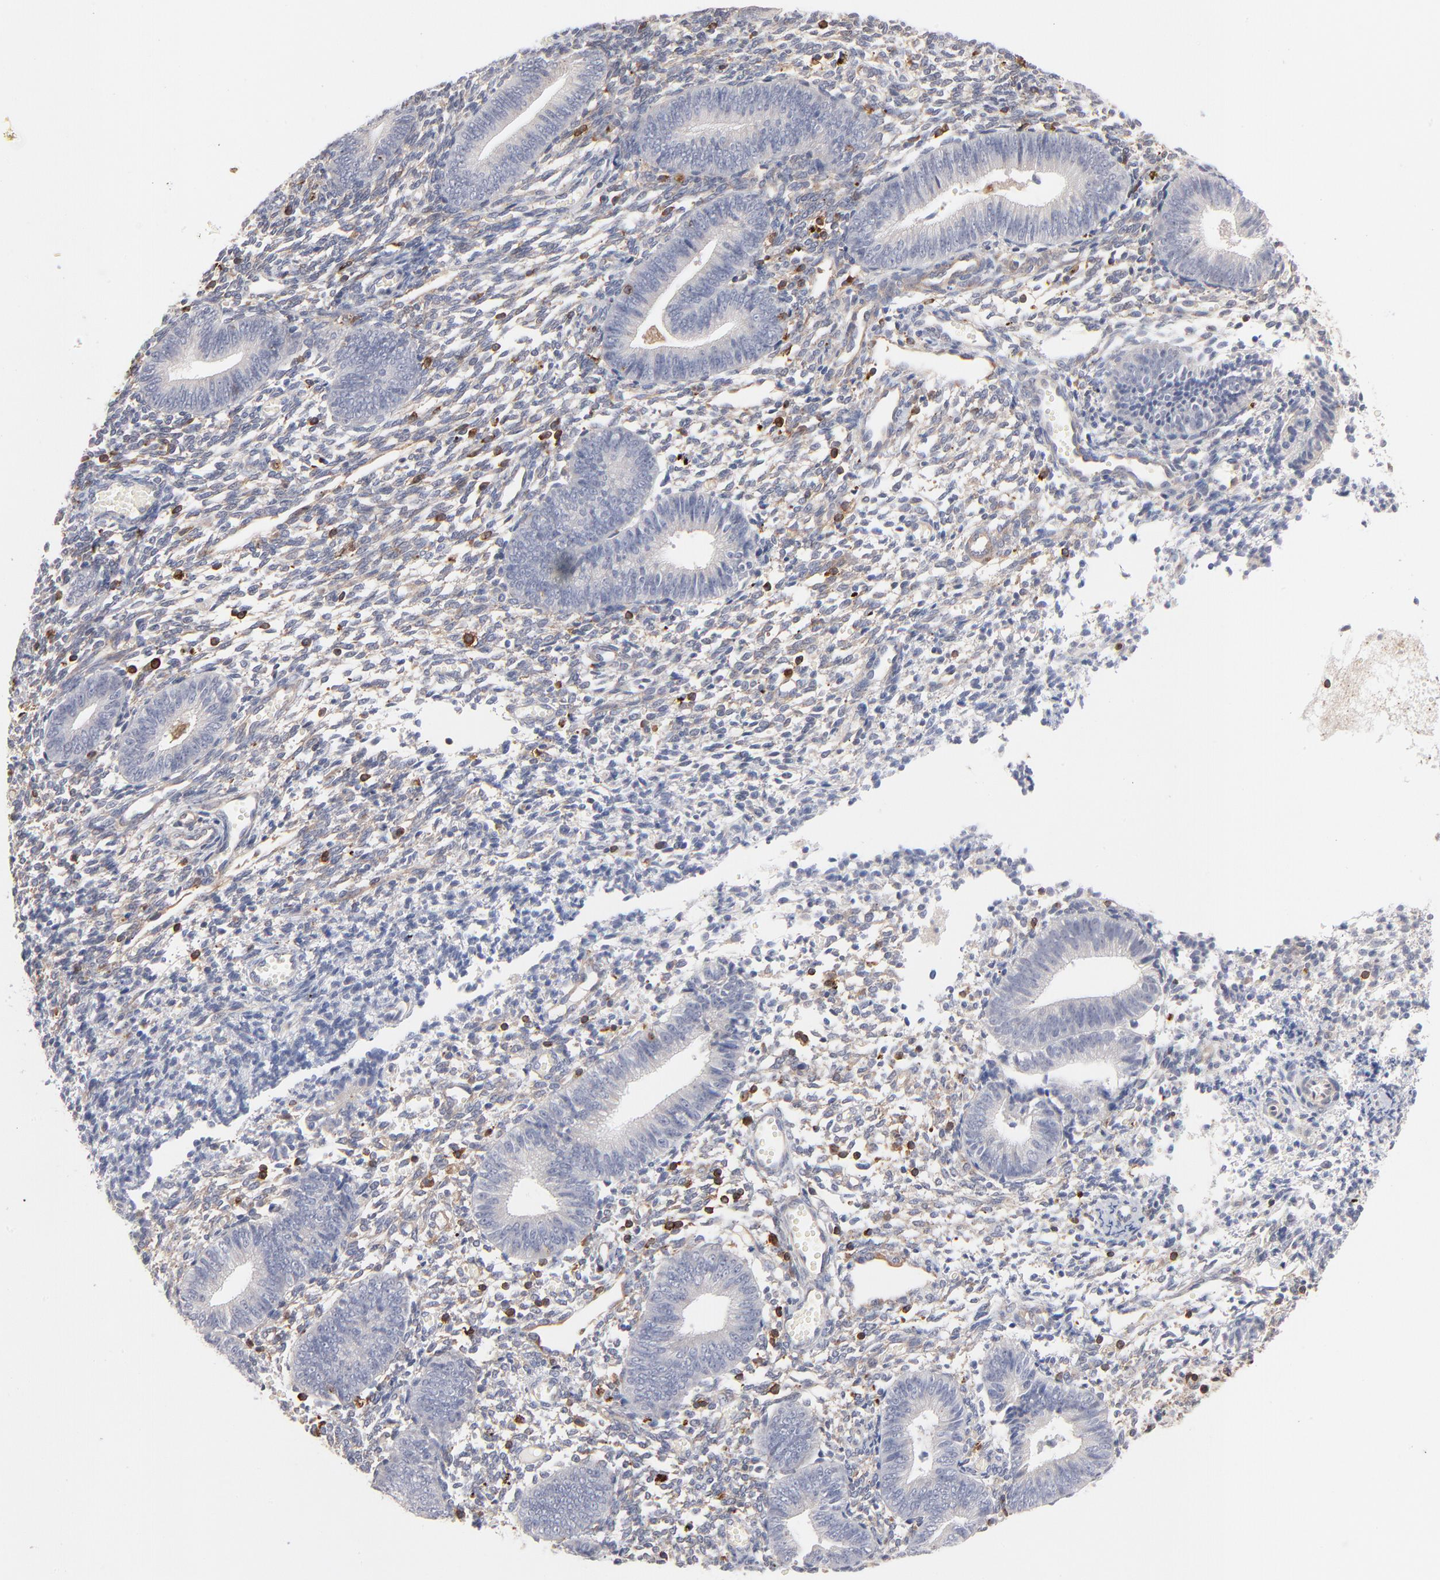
{"staining": {"intensity": "negative", "quantity": "none", "location": "none"}, "tissue": "endometrium", "cell_type": "Cells in endometrial stroma", "image_type": "normal", "snomed": [{"axis": "morphology", "description": "Normal tissue, NOS"}, {"axis": "topography", "description": "Uterus"}, {"axis": "topography", "description": "Endometrium"}], "caption": "A micrograph of endometrium stained for a protein demonstrates no brown staining in cells in endometrial stroma. Brightfield microscopy of IHC stained with DAB (3,3'-diaminobenzidine) (brown) and hematoxylin (blue), captured at high magnification.", "gene": "WIPF1", "patient": {"sex": "female", "age": 33}}